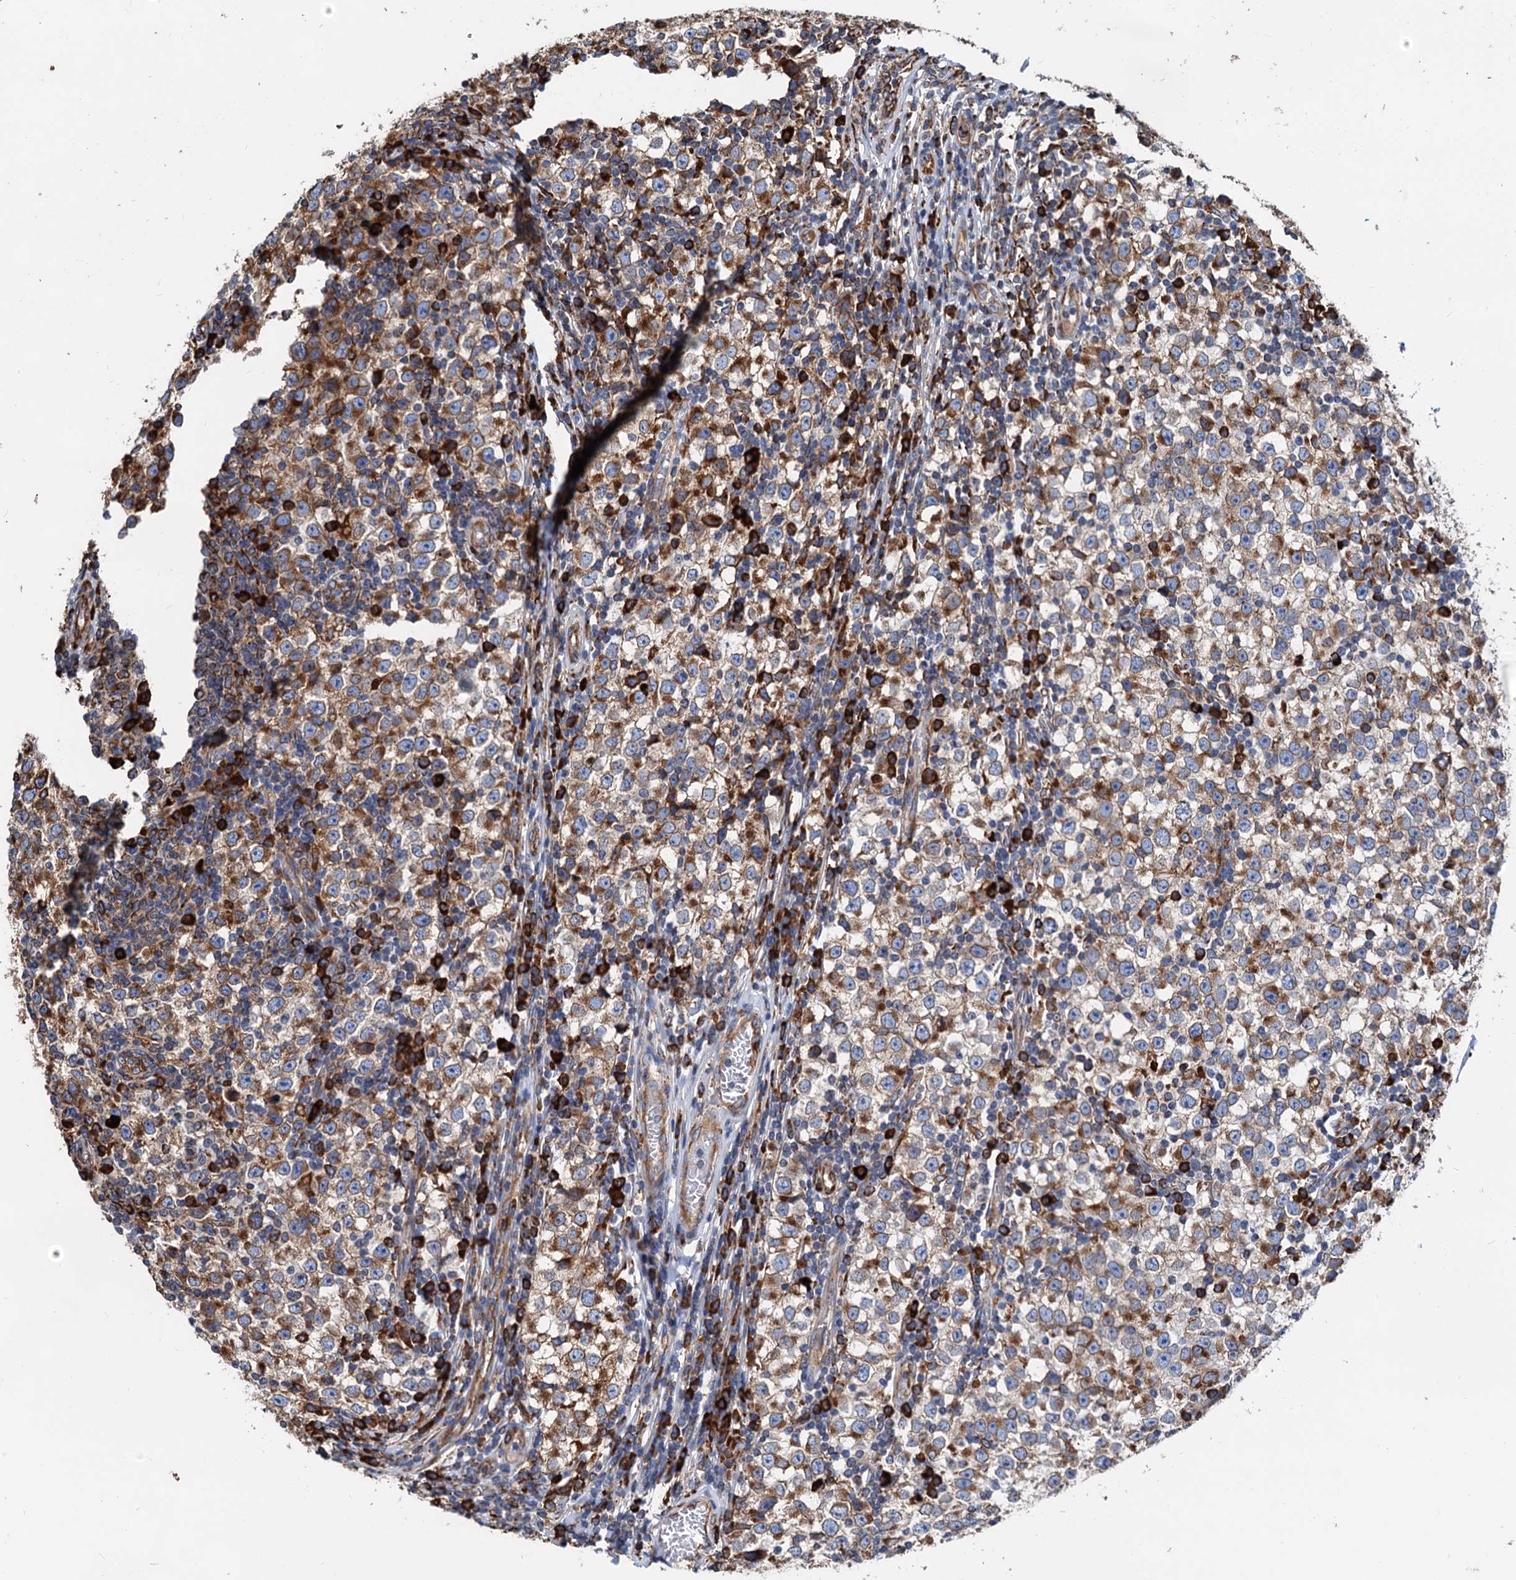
{"staining": {"intensity": "moderate", "quantity": ">75%", "location": "cytoplasmic/membranous"}, "tissue": "testis cancer", "cell_type": "Tumor cells", "image_type": "cancer", "snomed": [{"axis": "morphology", "description": "Seminoma, NOS"}, {"axis": "topography", "description": "Testis"}], "caption": "Protein staining by immunohistochemistry displays moderate cytoplasmic/membranous staining in approximately >75% of tumor cells in testis cancer (seminoma). (Brightfield microscopy of DAB IHC at high magnification).", "gene": "HSPA5", "patient": {"sex": "male", "age": 65}}